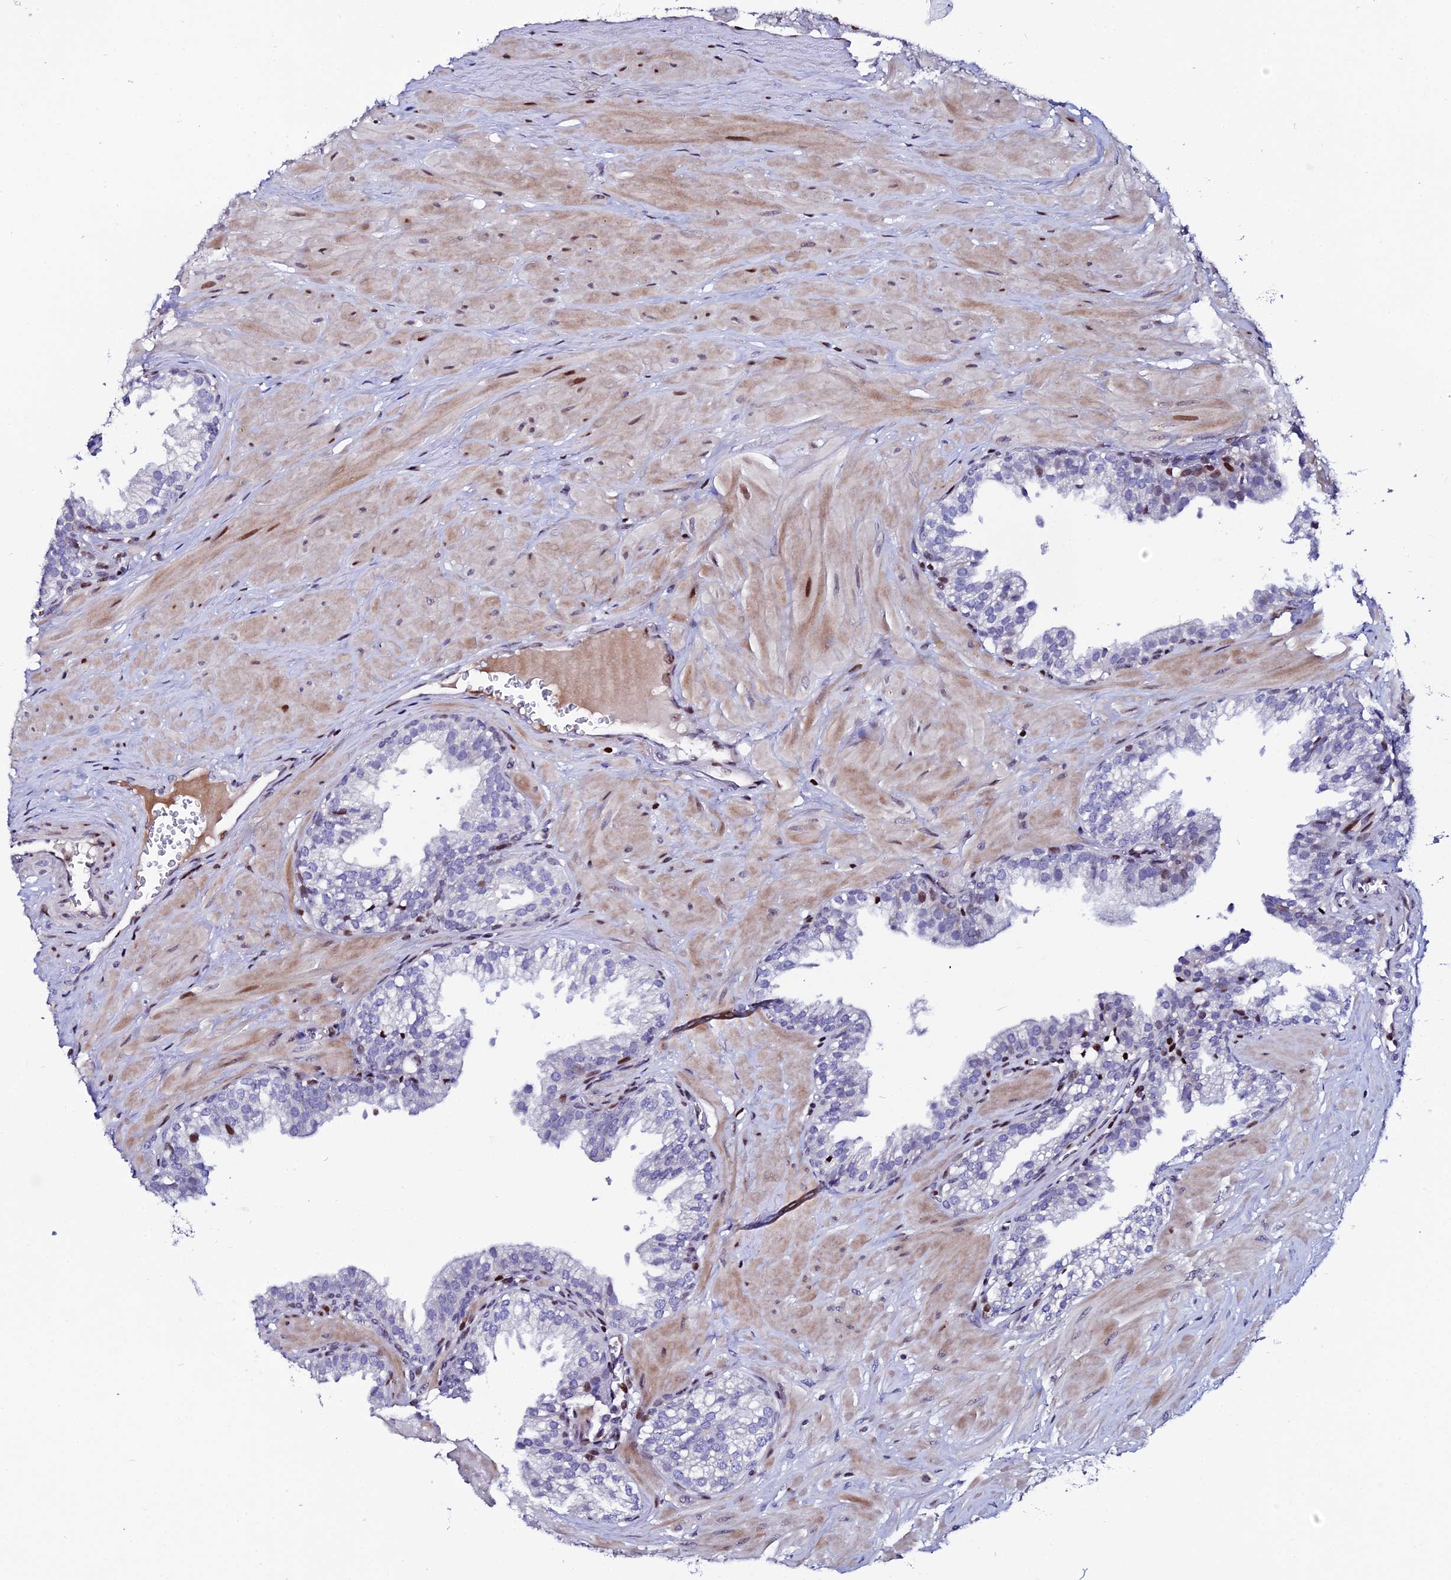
{"staining": {"intensity": "moderate", "quantity": "<25%", "location": "nuclear"}, "tissue": "prostate", "cell_type": "Glandular cells", "image_type": "normal", "snomed": [{"axis": "morphology", "description": "Normal tissue, NOS"}, {"axis": "topography", "description": "Prostate"}, {"axis": "topography", "description": "Peripheral nerve tissue"}], "caption": "High-magnification brightfield microscopy of normal prostate stained with DAB (brown) and counterstained with hematoxylin (blue). glandular cells exhibit moderate nuclear positivity is present in approximately<25% of cells.", "gene": "MYNN", "patient": {"sex": "male", "age": 55}}